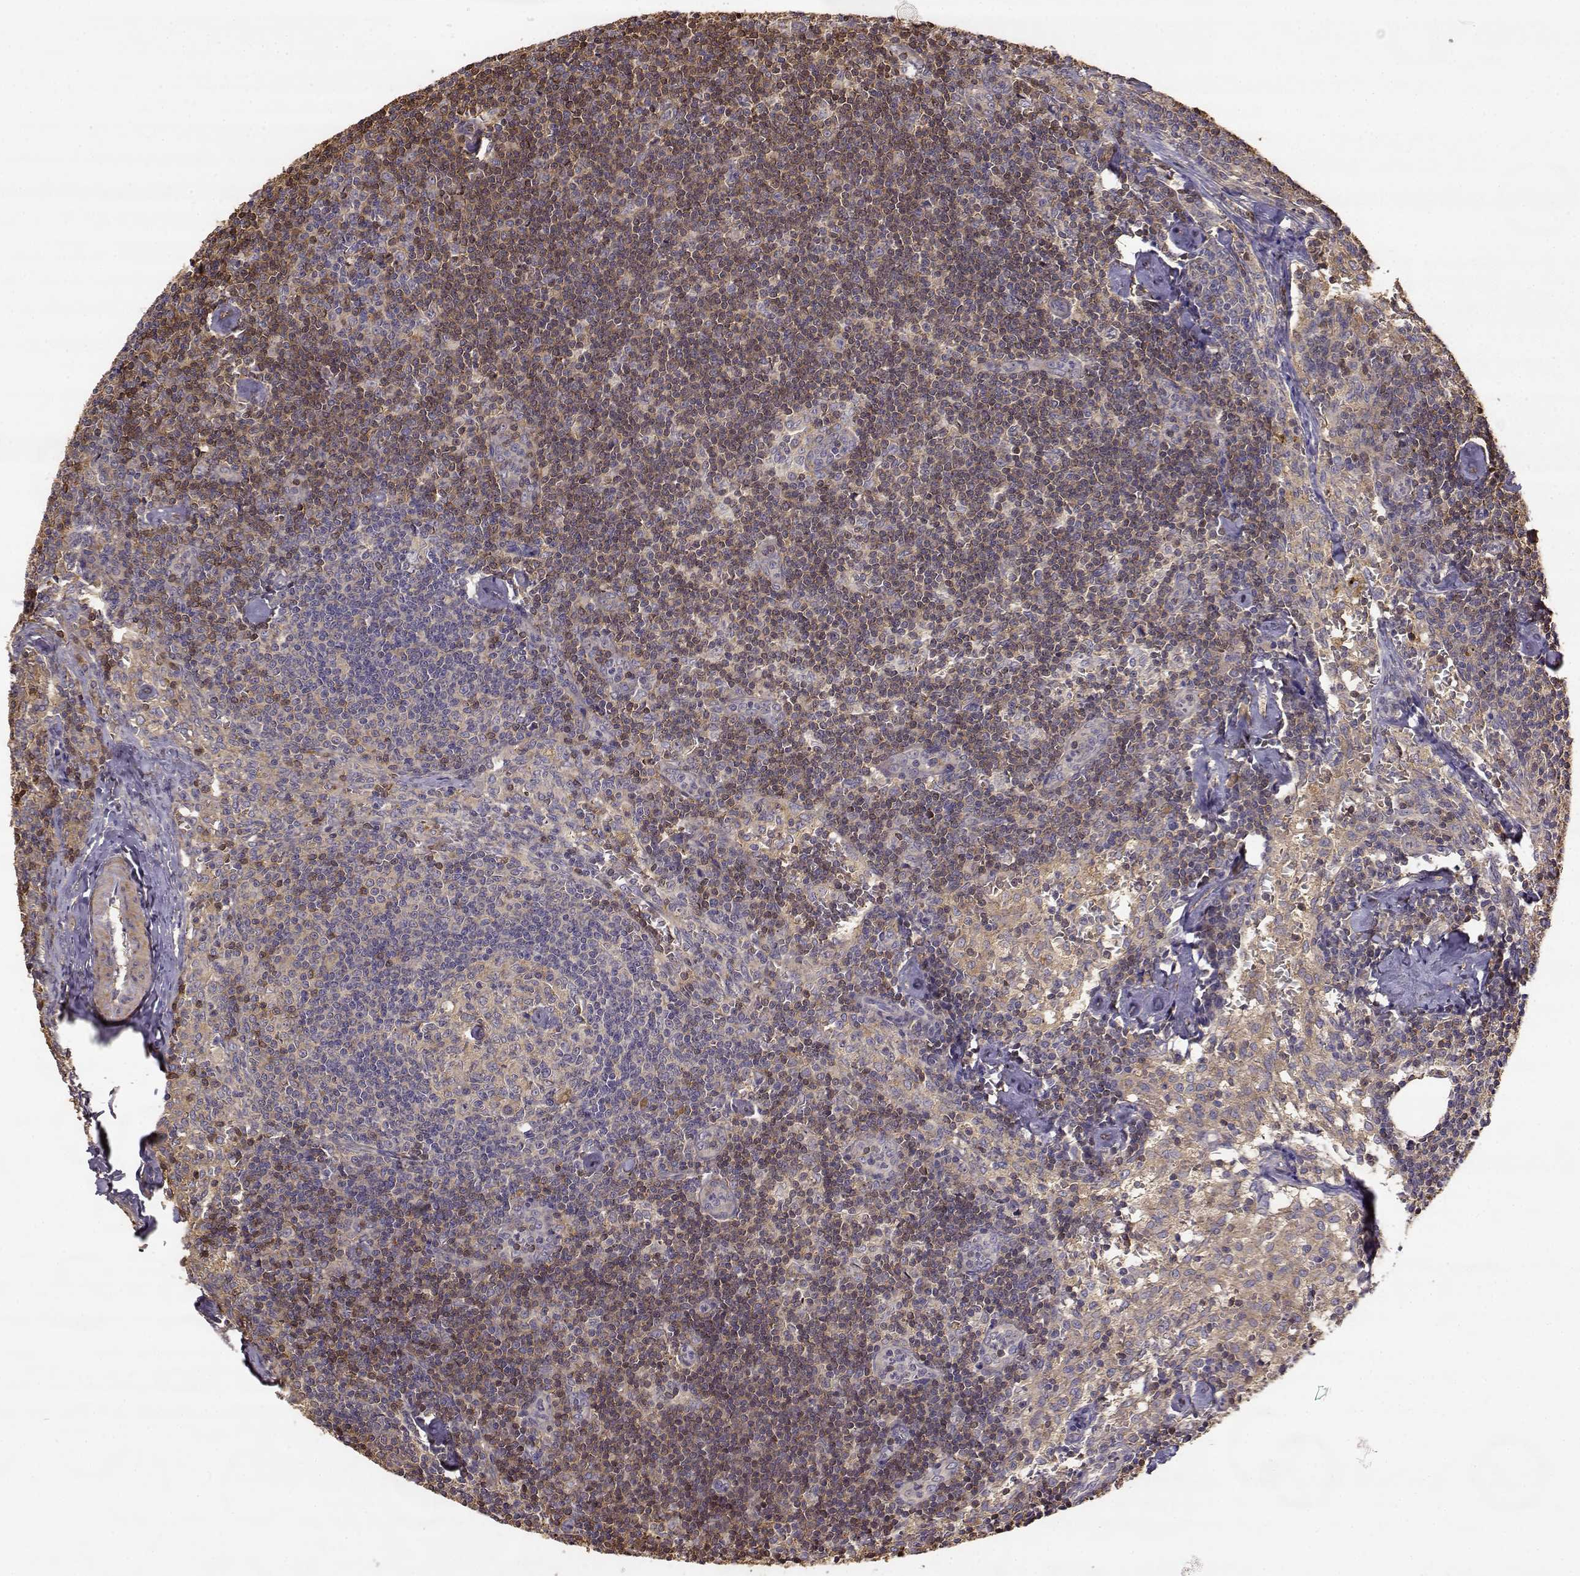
{"staining": {"intensity": "weak", "quantity": "25%-75%", "location": "cytoplasmic/membranous"}, "tissue": "lymph node", "cell_type": "Germinal center cells", "image_type": "normal", "snomed": [{"axis": "morphology", "description": "Normal tissue, NOS"}, {"axis": "topography", "description": "Lymph node"}], "caption": "Protein analysis of unremarkable lymph node exhibits weak cytoplasmic/membranous positivity in approximately 25%-75% of germinal center cells. The staining was performed using DAB (3,3'-diaminobenzidine), with brown indicating positive protein expression. Nuclei are stained blue with hematoxylin.", "gene": "CRIM1", "patient": {"sex": "female", "age": 50}}